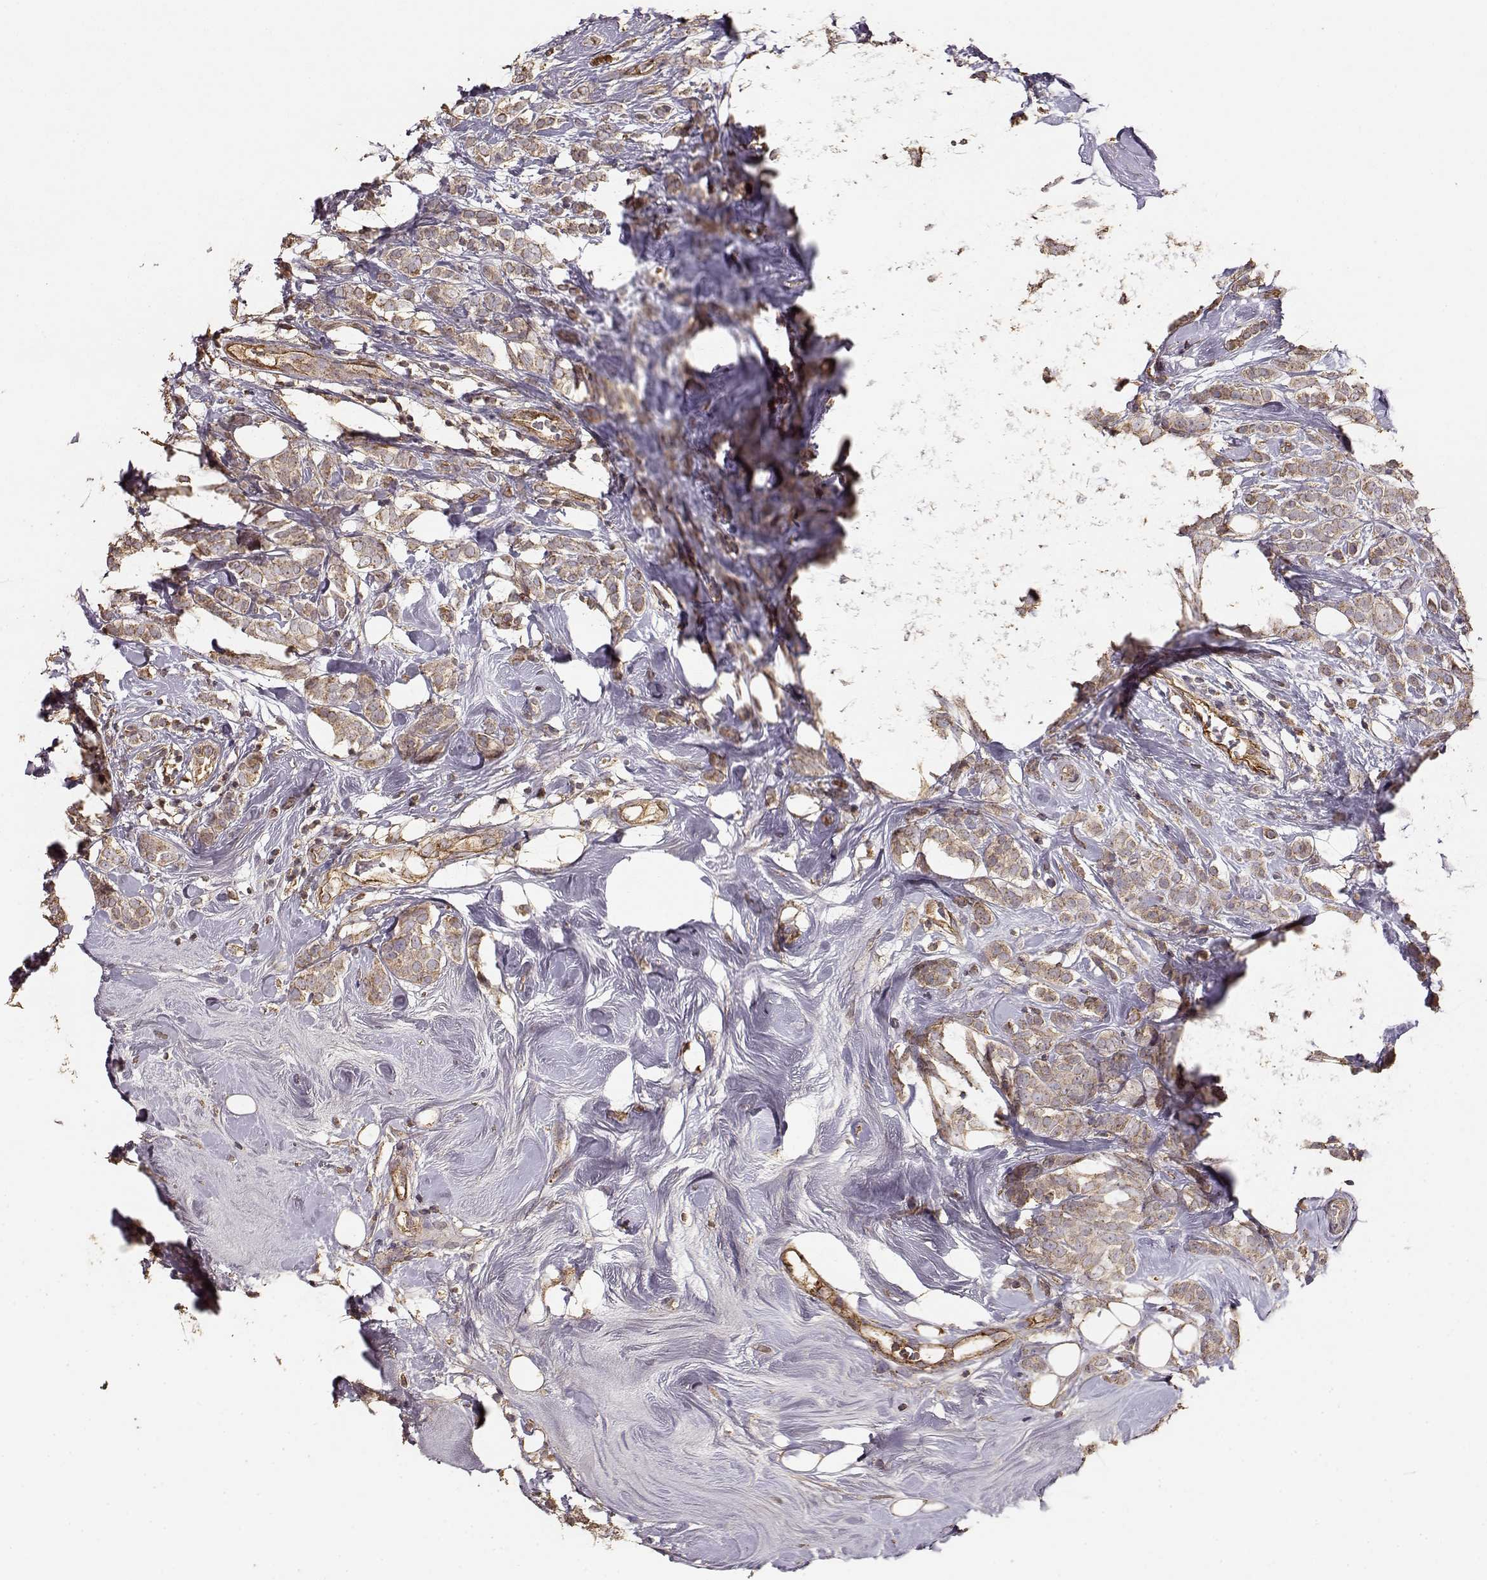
{"staining": {"intensity": "moderate", "quantity": ">75%", "location": "cytoplasmic/membranous"}, "tissue": "breast cancer", "cell_type": "Tumor cells", "image_type": "cancer", "snomed": [{"axis": "morphology", "description": "Lobular carcinoma"}, {"axis": "topography", "description": "Breast"}], "caption": "Protein analysis of breast lobular carcinoma tissue exhibits moderate cytoplasmic/membranous expression in about >75% of tumor cells.", "gene": "TARS3", "patient": {"sex": "female", "age": 49}}